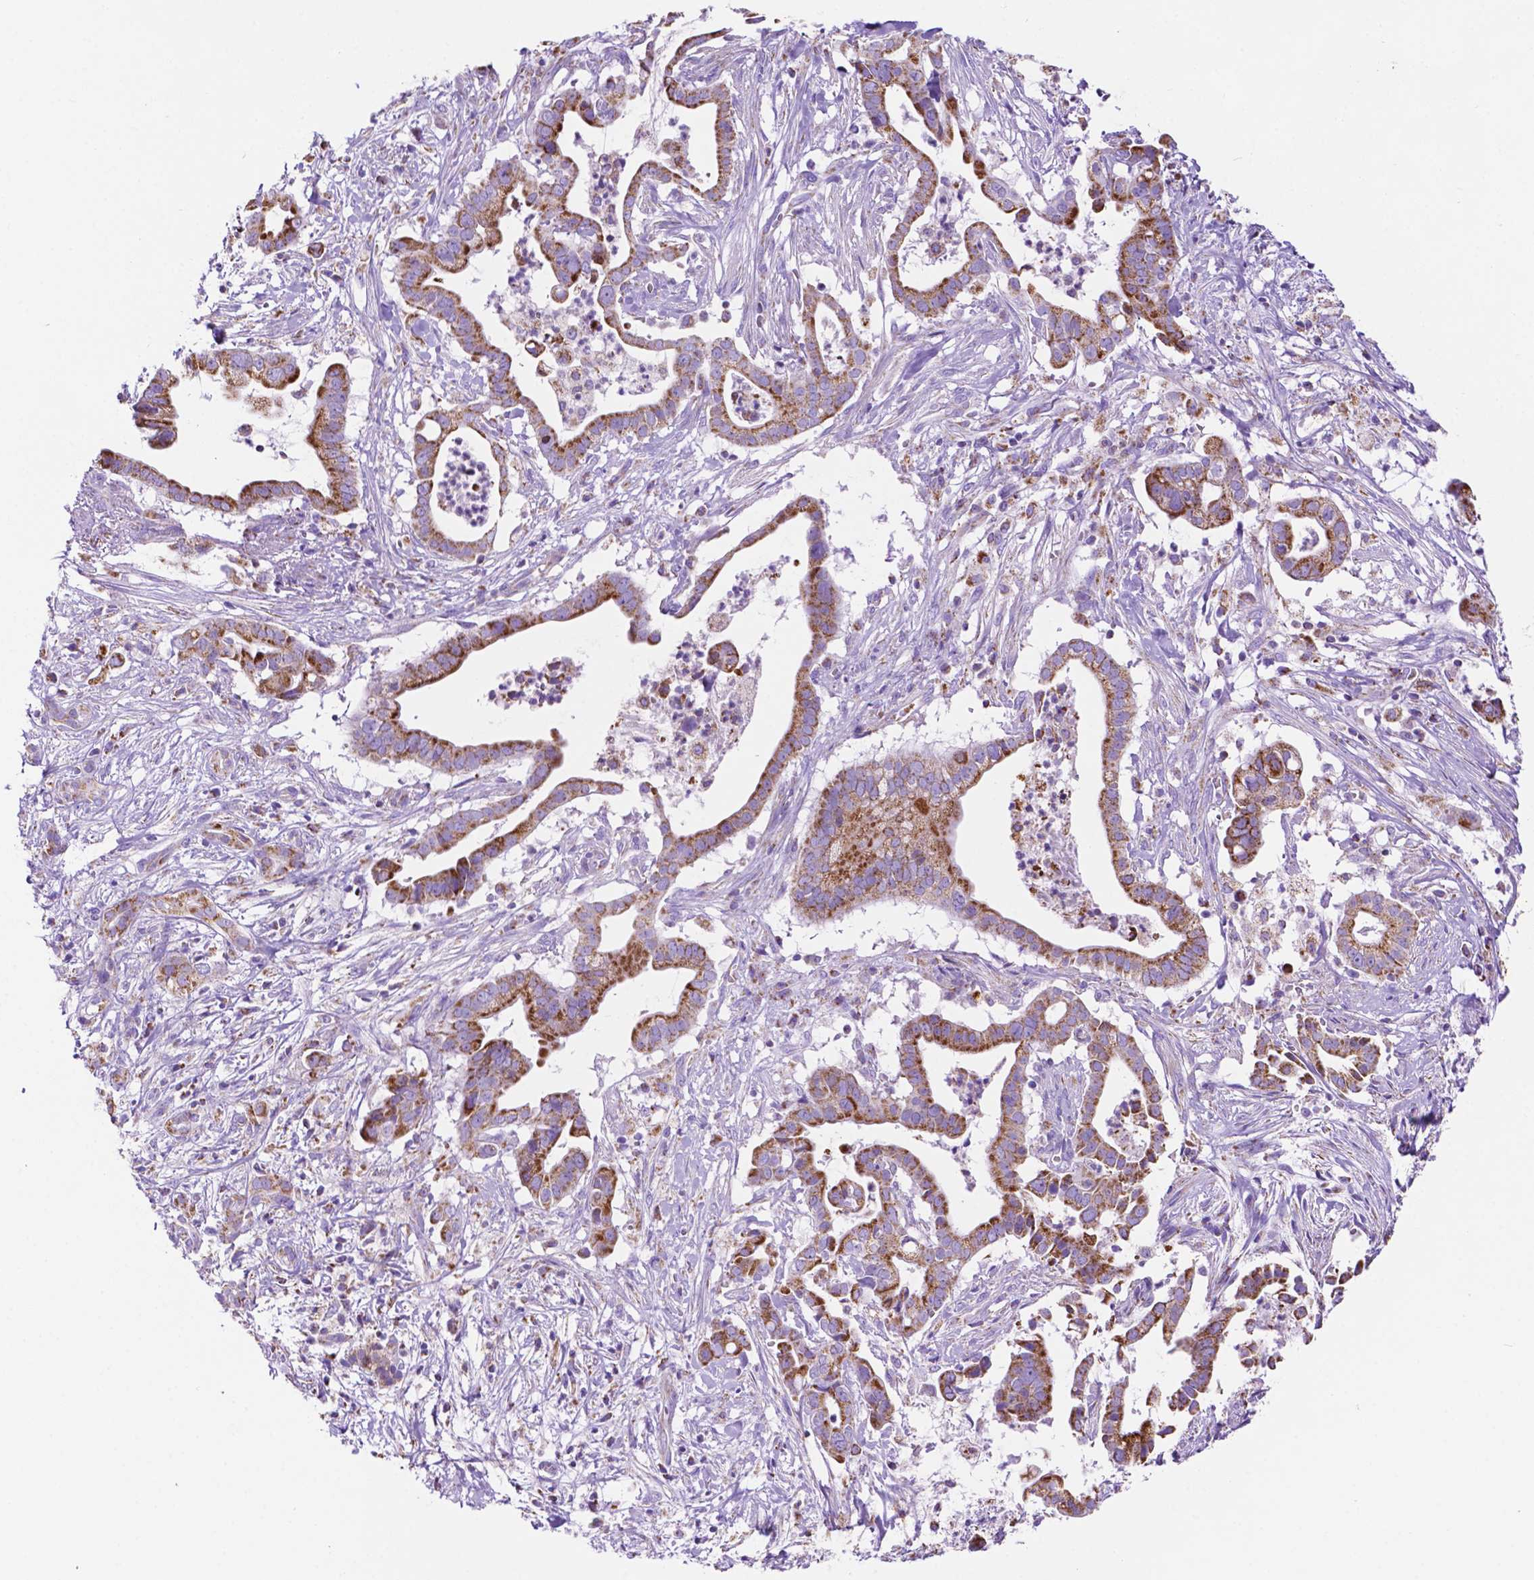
{"staining": {"intensity": "strong", "quantity": ">75%", "location": "cytoplasmic/membranous"}, "tissue": "pancreatic cancer", "cell_type": "Tumor cells", "image_type": "cancer", "snomed": [{"axis": "morphology", "description": "Adenocarcinoma, NOS"}, {"axis": "topography", "description": "Pancreas"}], "caption": "High-power microscopy captured an IHC photomicrograph of pancreatic cancer, revealing strong cytoplasmic/membranous positivity in approximately >75% of tumor cells.", "gene": "GDPD5", "patient": {"sex": "male", "age": 61}}